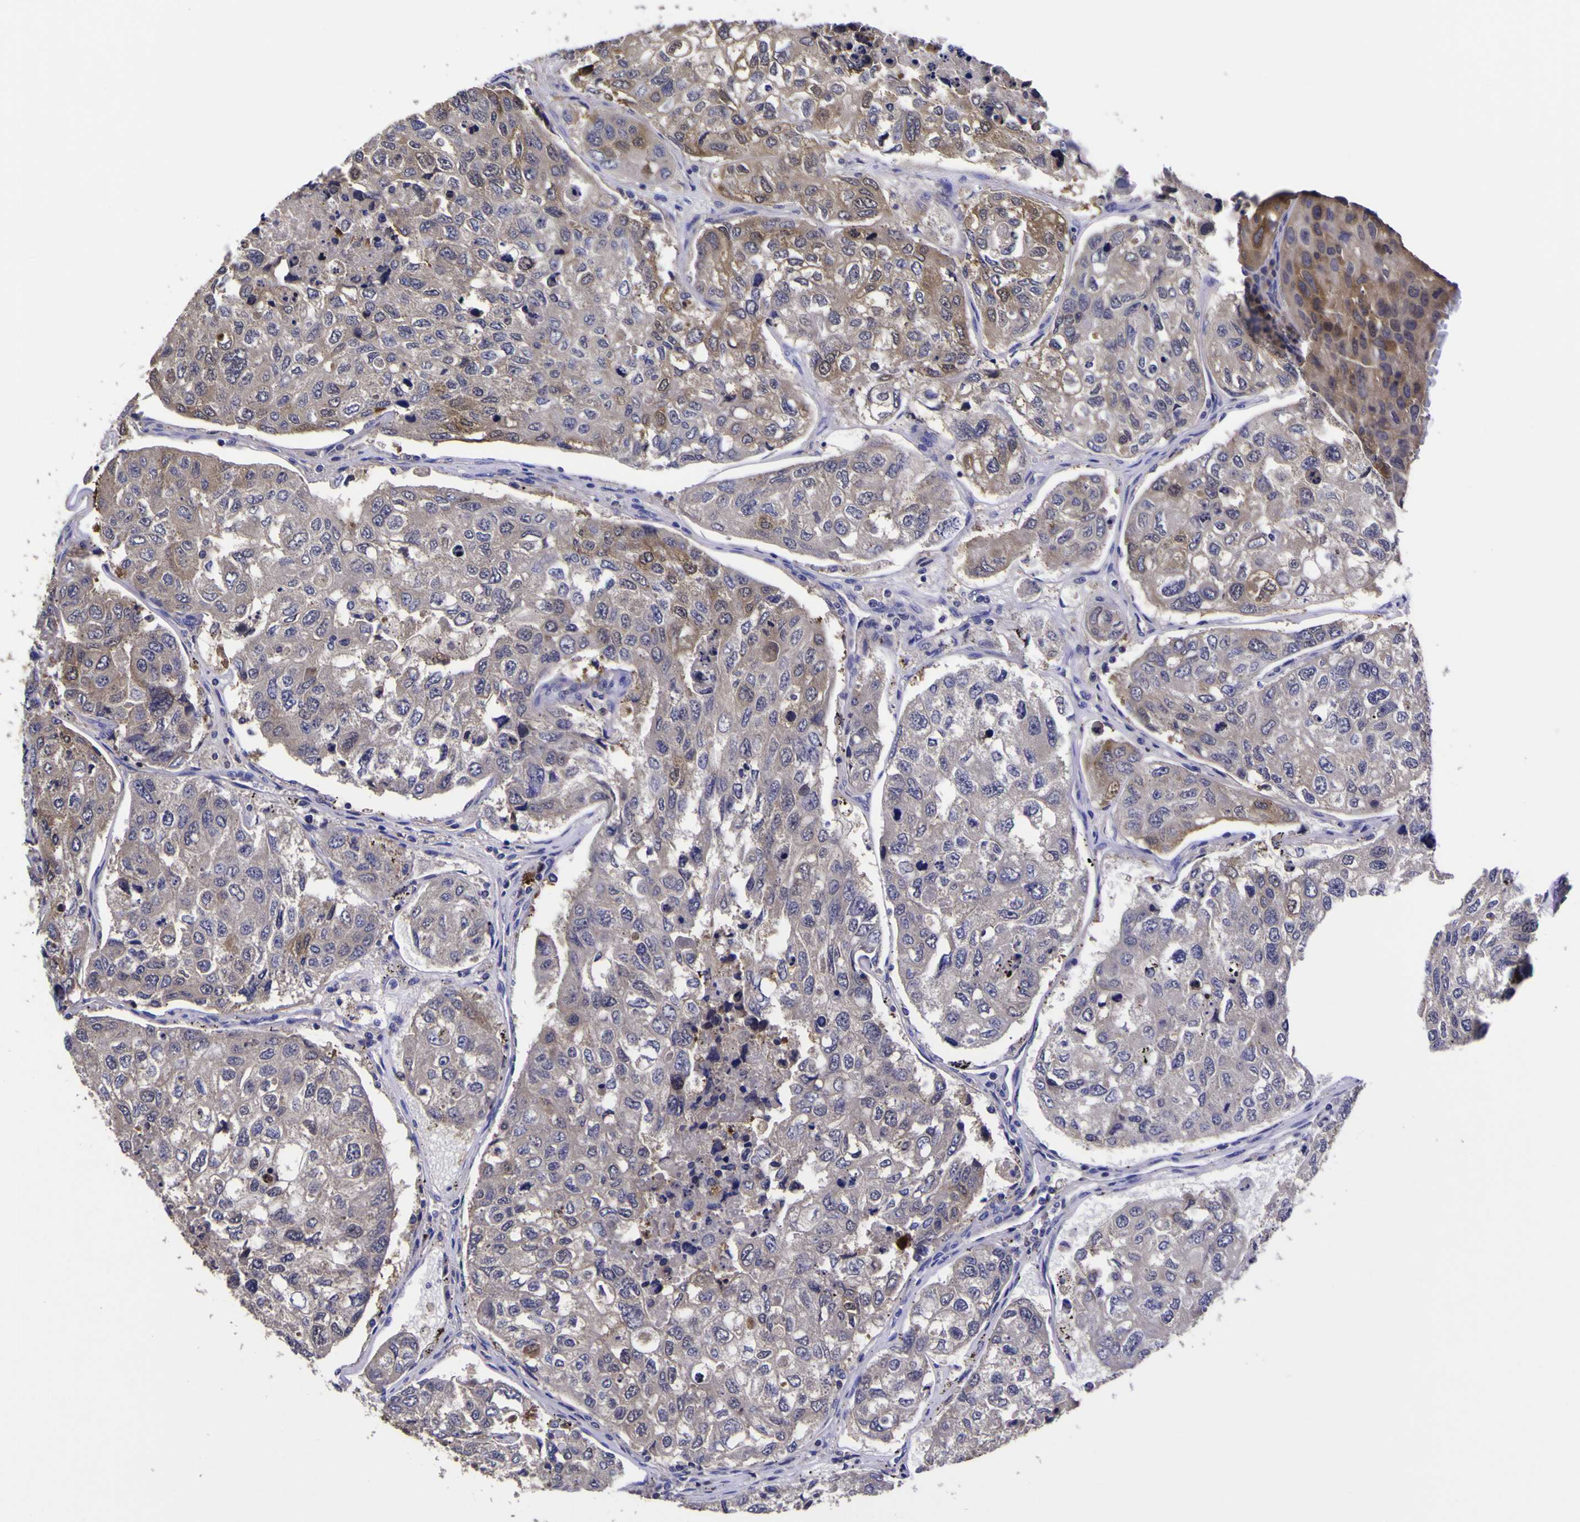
{"staining": {"intensity": "moderate", "quantity": "25%-75%", "location": "cytoplasmic/membranous"}, "tissue": "urothelial cancer", "cell_type": "Tumor cells", "image_type": "cancer", "snomed": [{"axis": "morphology", "description": "Urothelial carcinoma, High grade"}, {"axis": "topography", "description": "Lymph node"}, {"axis": "topography", "description": "Urinary bladder"}], "caption": "Immunohistochemical staining of urothelial carcinoma (high-grade) exhibits moderate cytoplasmic/membranous protein expression in approximately 25%-75% of tumor cells.", "gene": "MAPK14", "patient": {"sex": "male", "age": 51}}